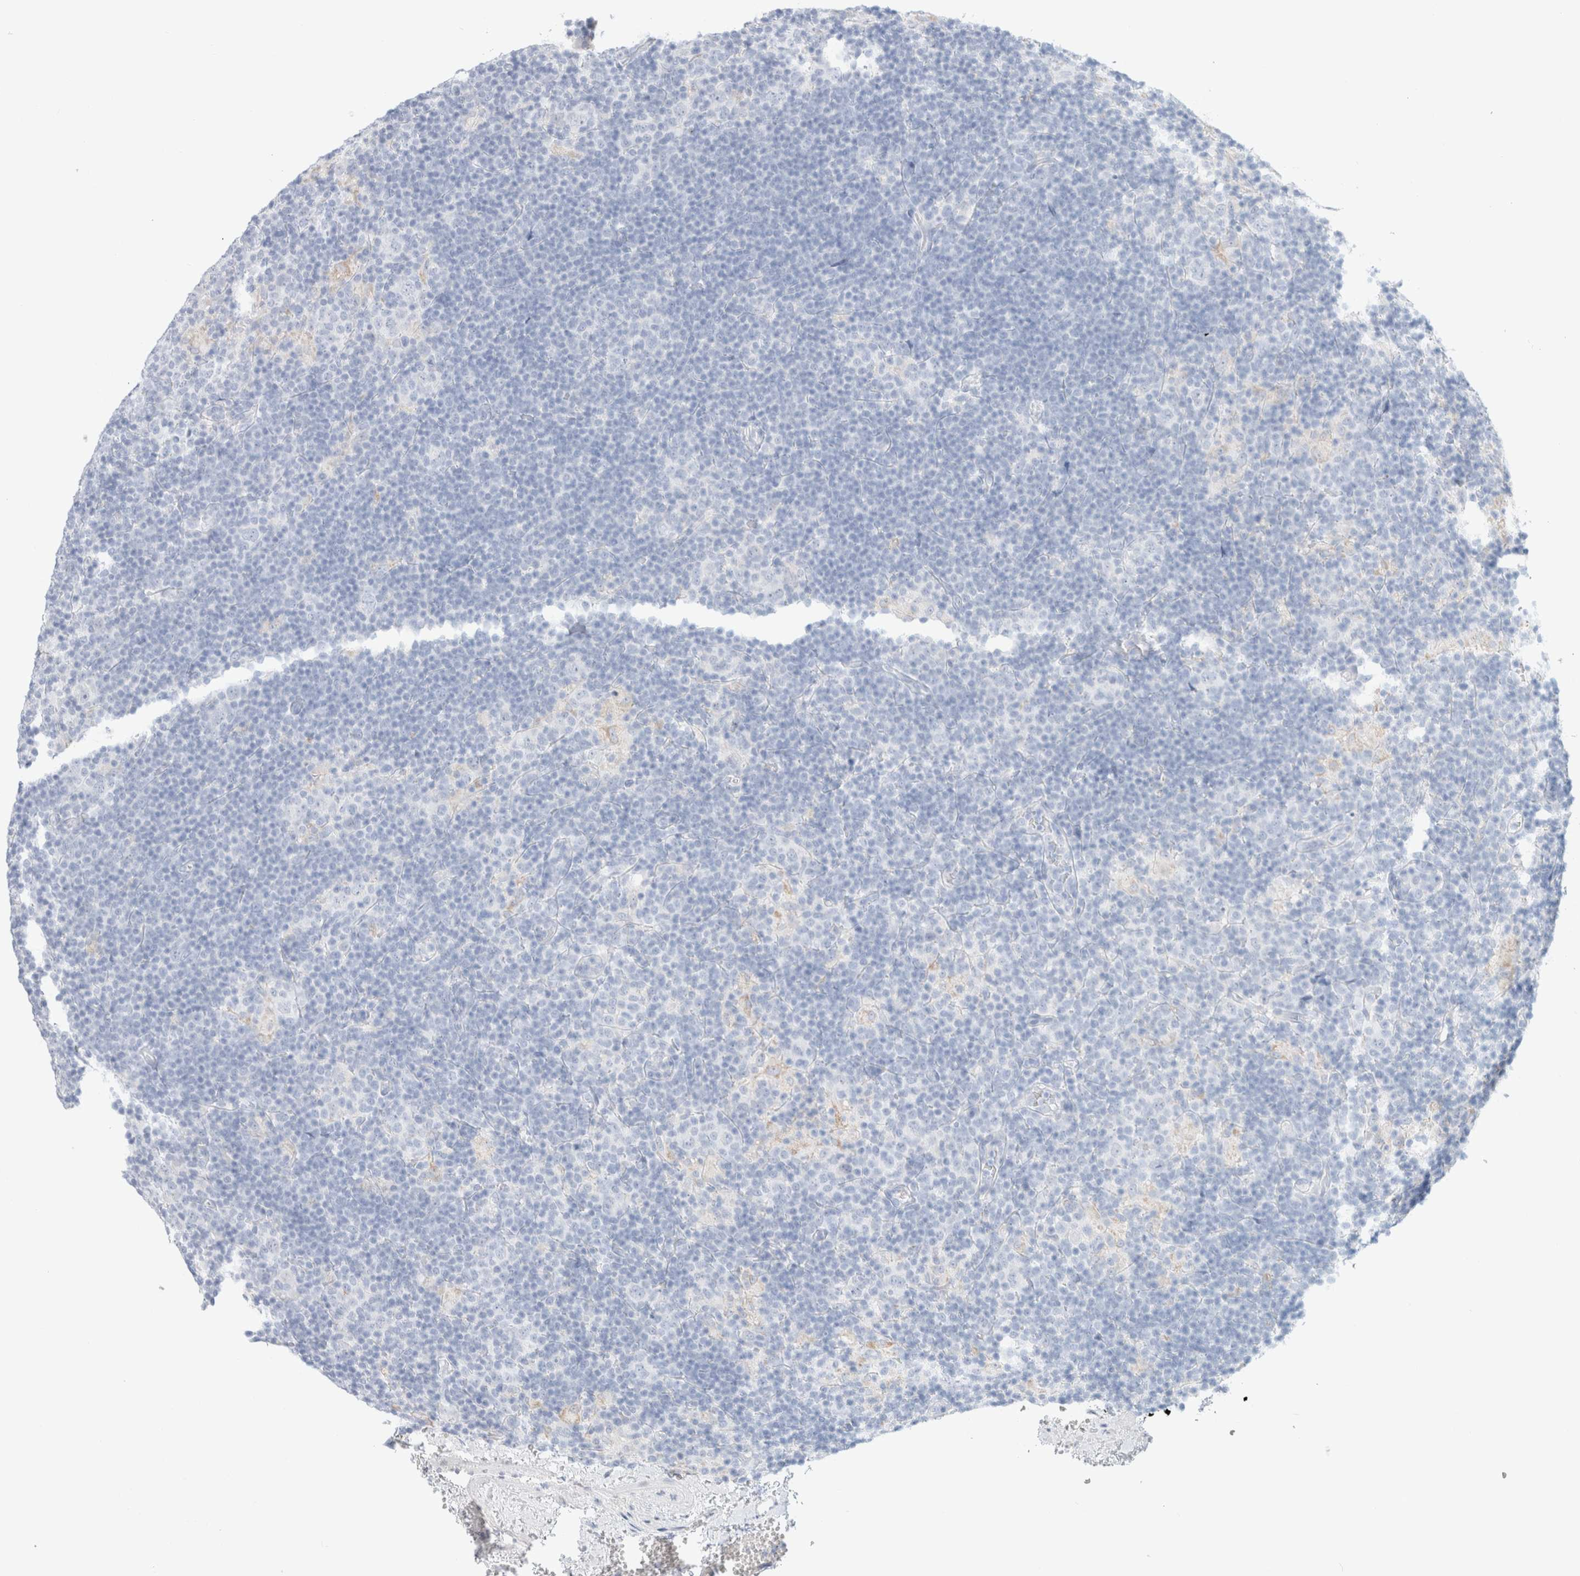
{"staining": {"intensity": "negative", "quantity": "none", "location": "none"}, "tissue": "lymphoma", "cell_type": "Tumor cells", "image_type": "cancer", "snomed": [{"axis": "morphology", "description": "Hodgkin's disease, NOS"}, {"axis": "topography", "description": "Lymph node"}], "caption": "DAB immunohistochemical staining of human Hodgkin's disease demonstrates no significant expression in tumor cells.", "gene": "CPQ", "patient": {"sex": "female", "age": 57}}